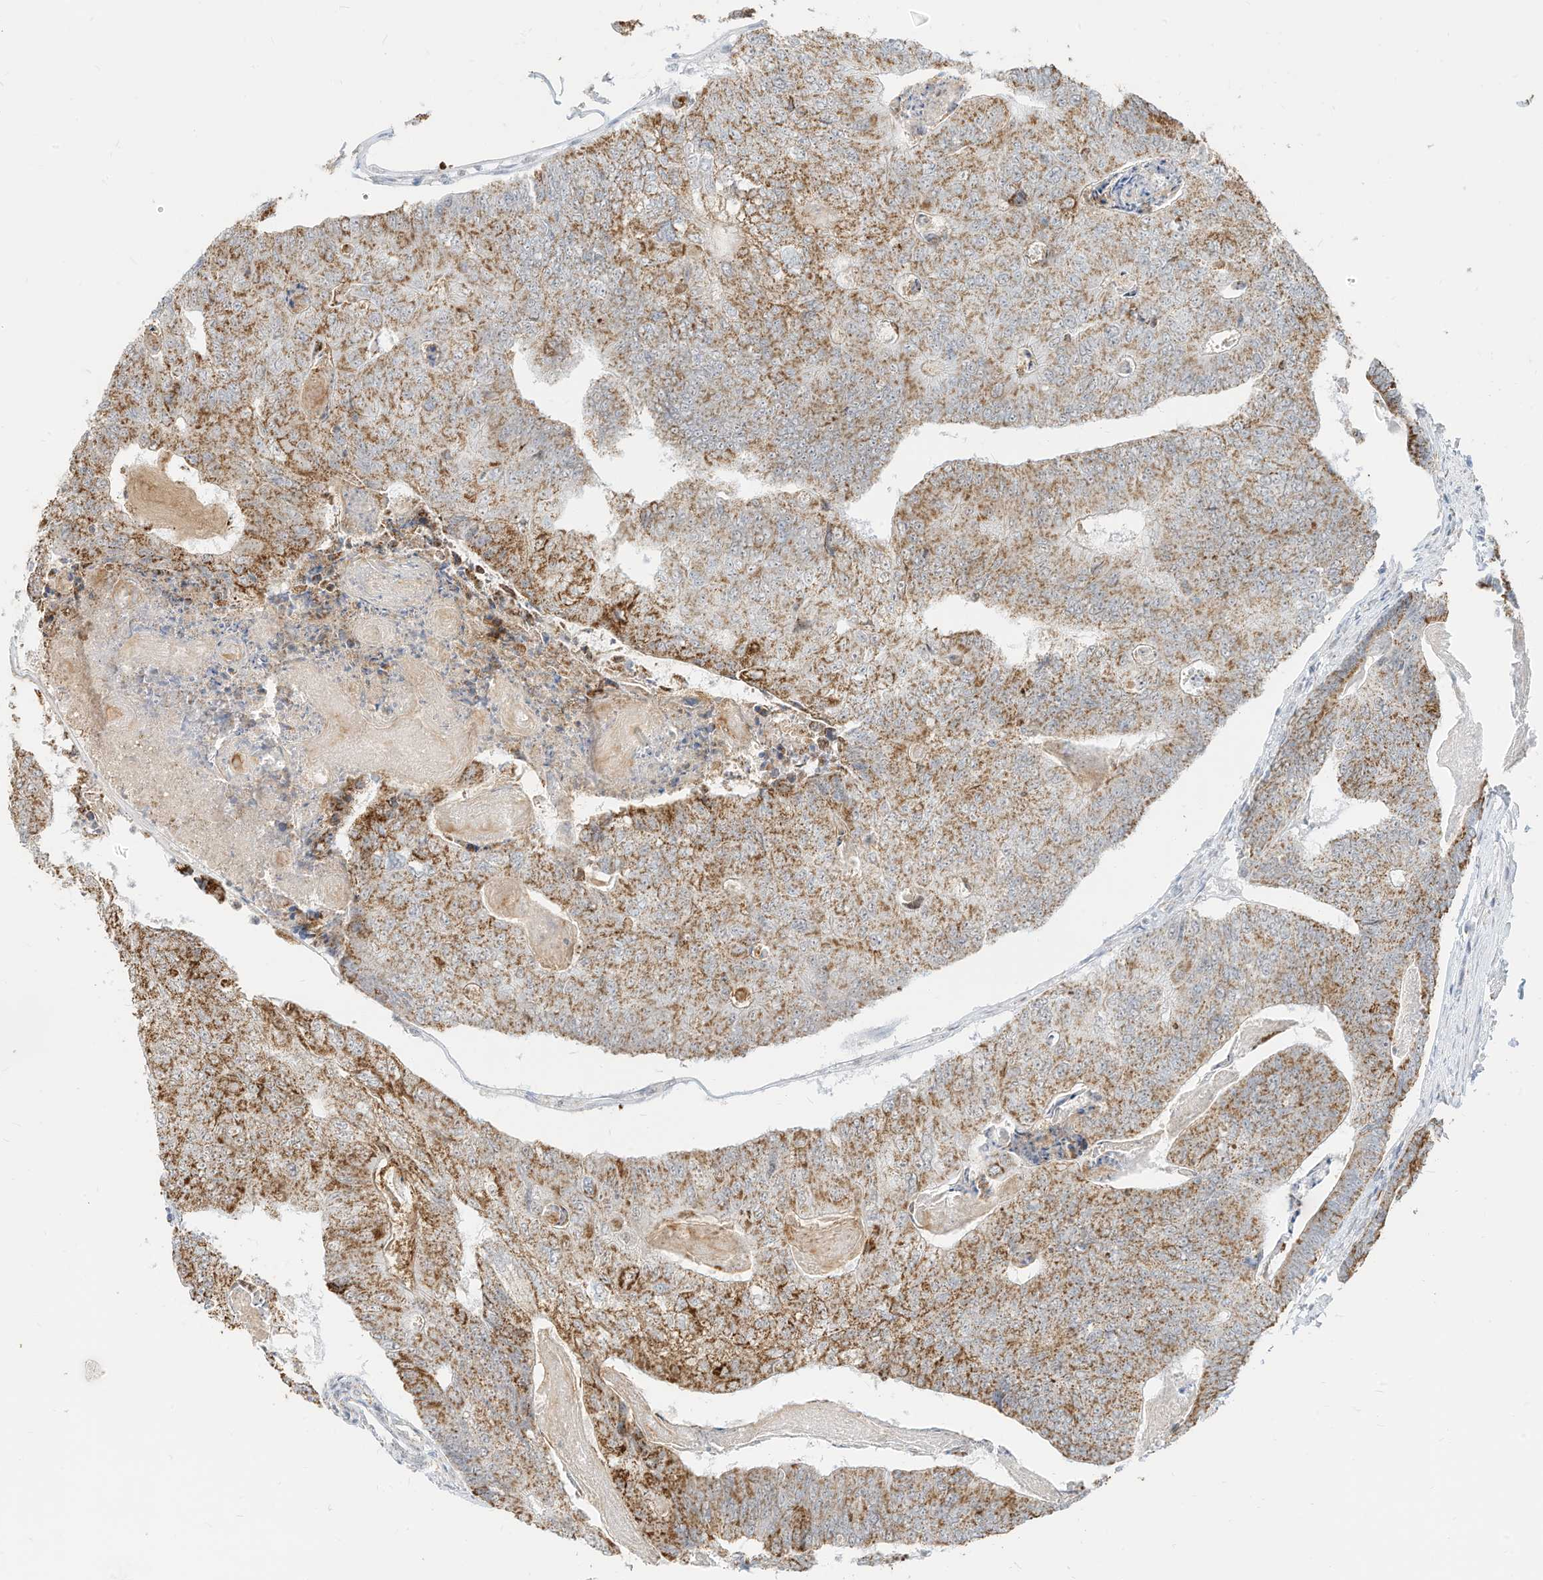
{"staining": {"intensity": "moderate", "quantity": ">75%", "location": "cytoplasmic/membranous"}, "tissue": "colorectal cancer", "cell_type": "Tumor cells", "image_type": "cancer", "snomed": [{"axis": "morphology", "description": "Adenocarcinoma, NOS"}, {"axis": "topography", "description": "Colon"}], "caption": "The immunohistochemical stain labels moderate cytoplasmic/membranous positivity in tumor cells of colorectal cancer tissue.", "gene": "MTUS2", "patient": {"sex": "female", "age": 67}}